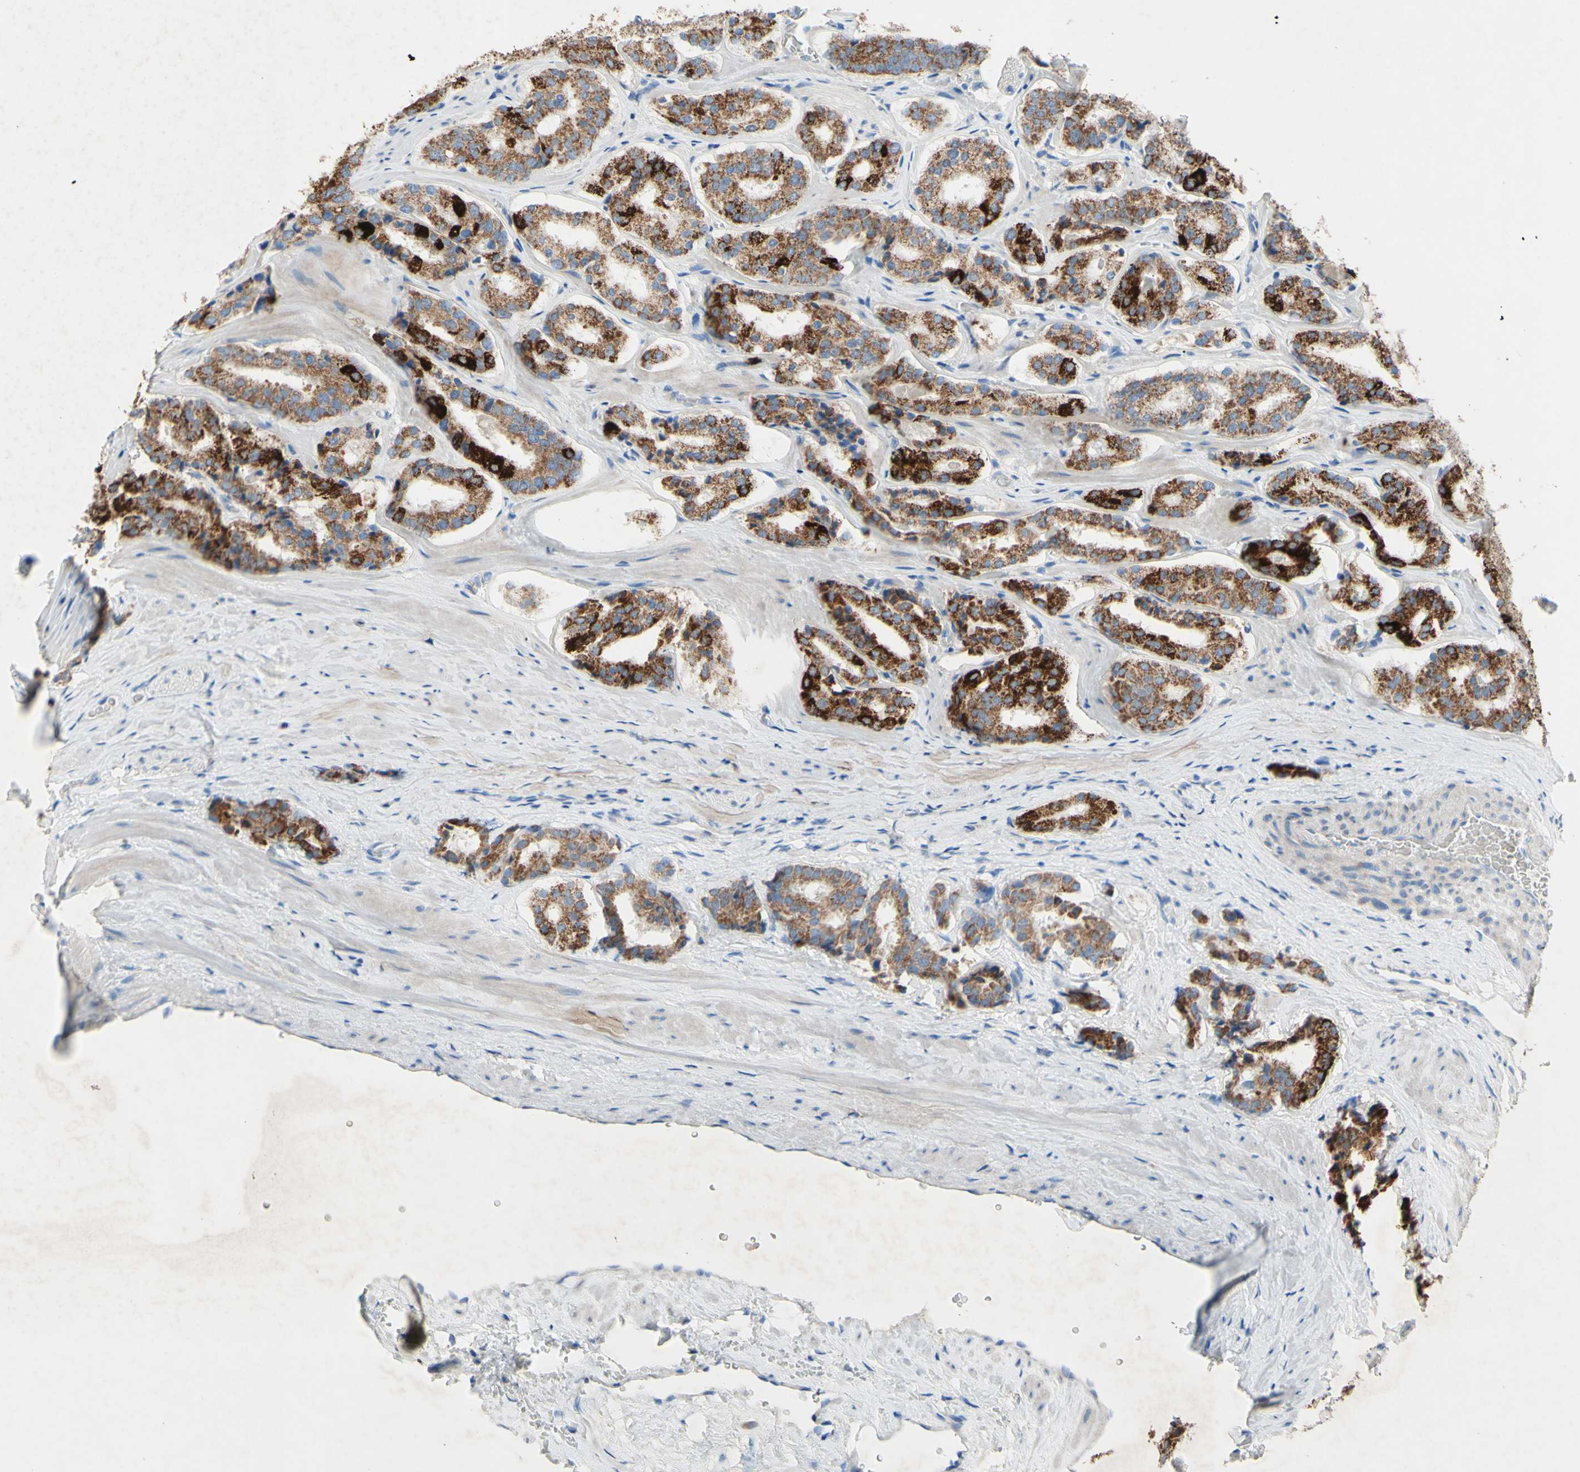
{"staining": {"intensity": "moderate", "quantity": ">75%", "location": "cytoplasmic/membranous"}, "tissue": "prostate cancer", "cell_type": "Tumor cells", "image_type": "cancer", "snomed": [{"axis": "morphology", "description": "Adenocarcinoma, High grade"}, {"axis": "topography", "description": "Prostate"}], "caption": "Human prostate cancer (high-grade adenocarcinoma) stained with a protein marker demonstrates moderate staining in tumor cells.", "gene": "ACADL", "patient": {"sex": "male", "age": 60}}